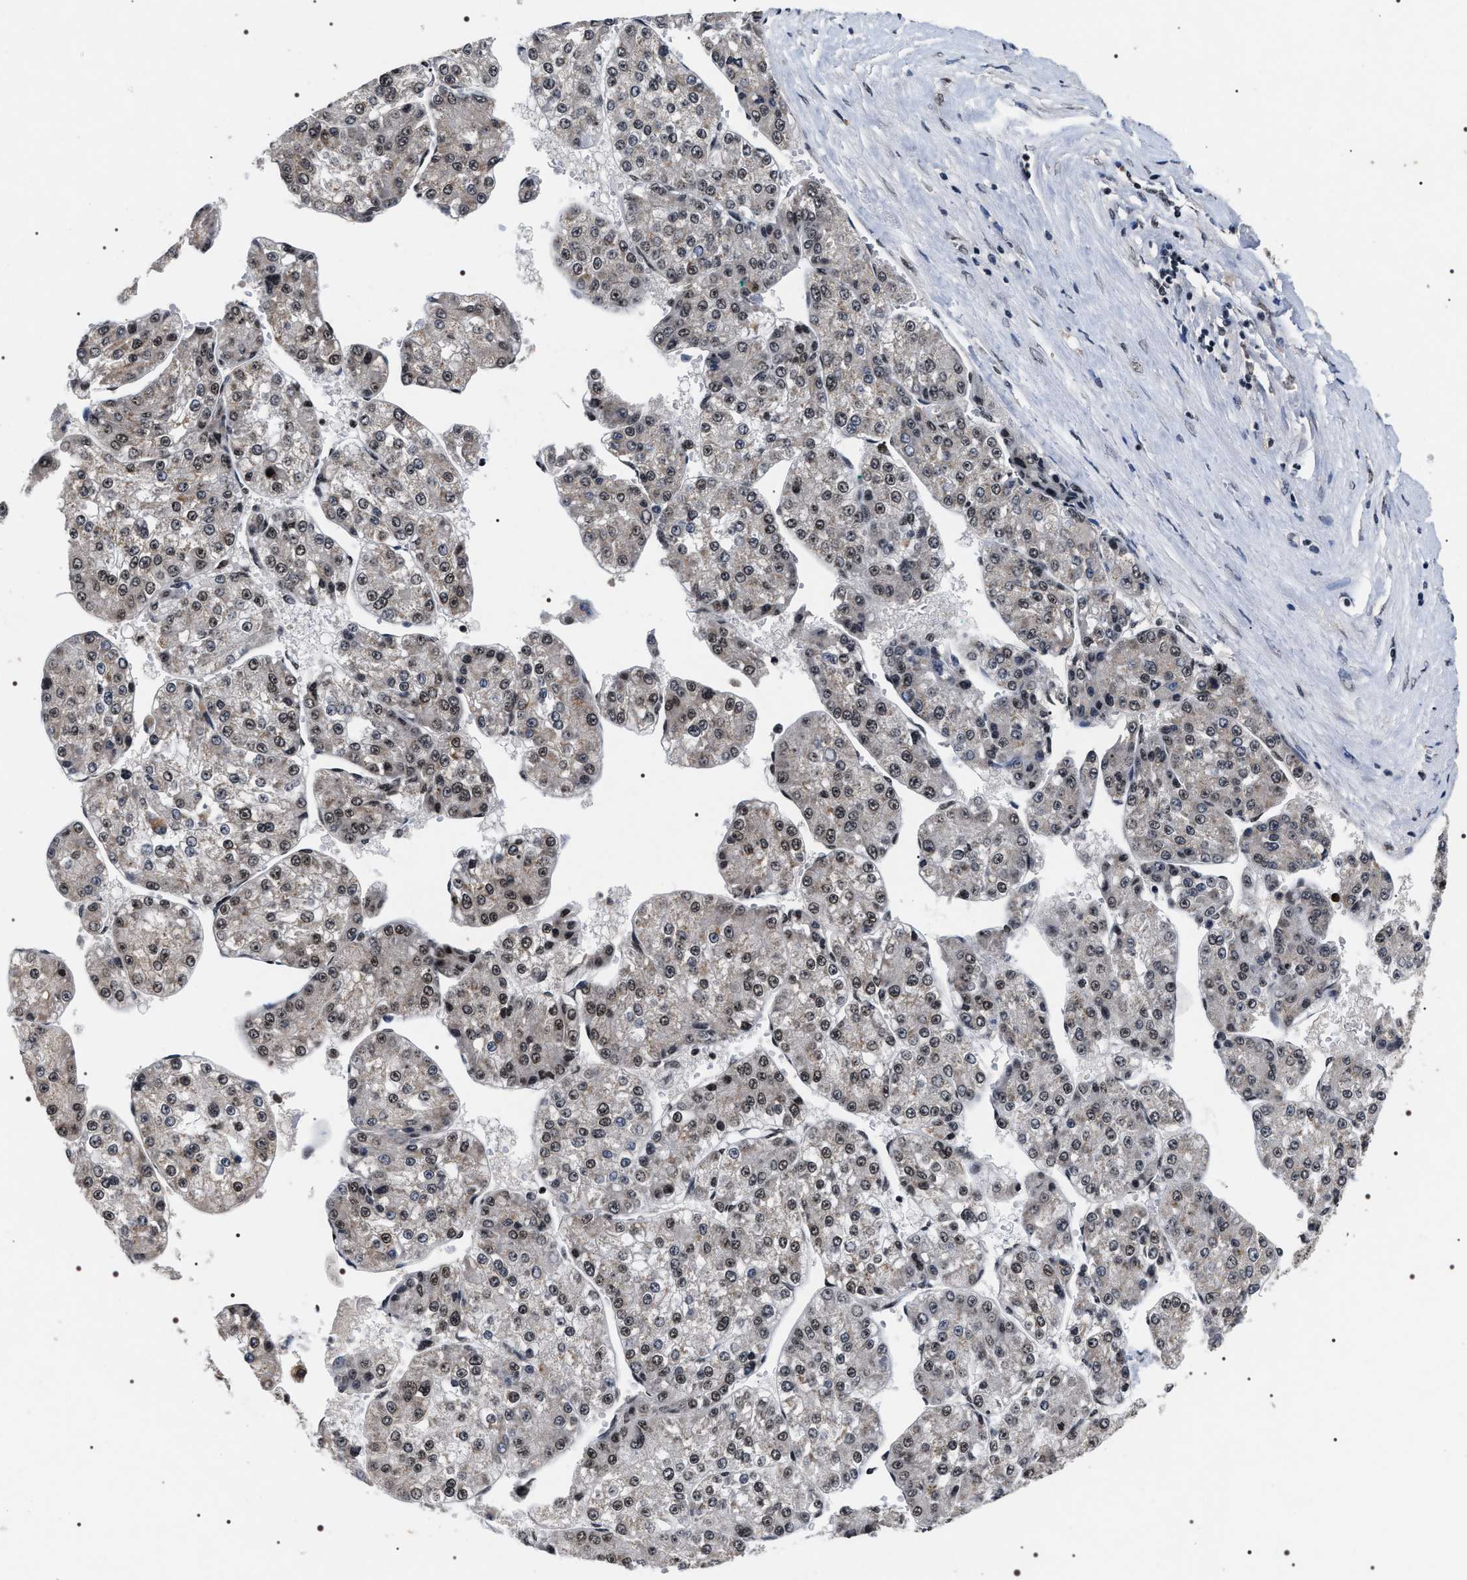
{"staining": {"intensity": "moderate", "quantity": "25%-75%", "location": "nuclear"}, "tissue": "liver cancer", "cell_type": "Tumor cells", "image_type": "cancer", "snomed": [{"axis": "morphology", "description": "Carcinoma, Hepatocellular, NOS"}, {"axis": "topography", "description": "Liver"}], "caption": "Protein staining displays moderate nuclear expression in about 25%-75% of tumor cells in liver hepatocellular carcinoma.", "gene": "RRP1B", "patient": {"sex": "female", "age": 73}}